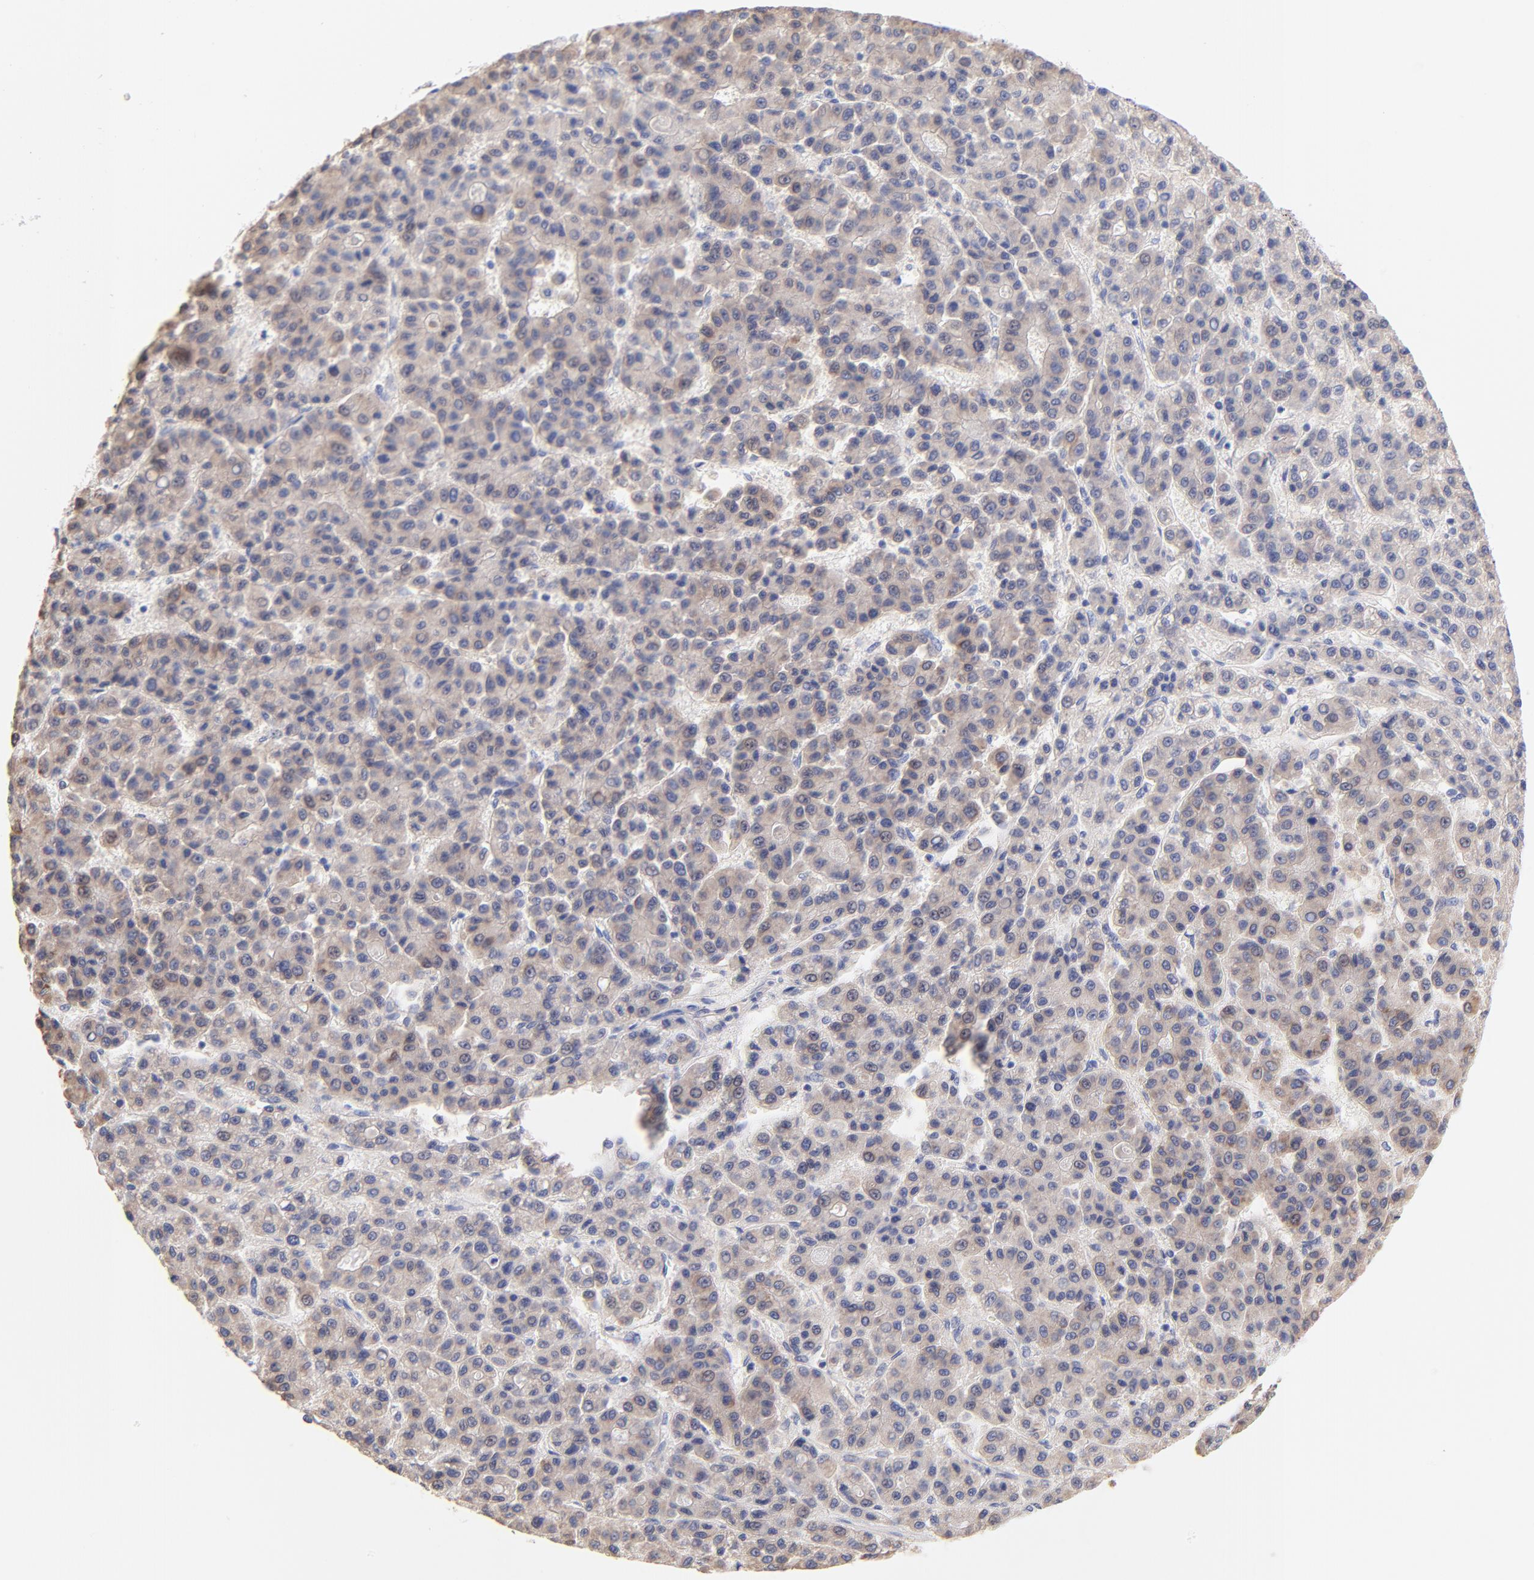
{"staining": {"intensity": "weak", "quantity": ">75%", "location": "cytoplasmic/membranous"}, "tissue": "liver cancer", "cell_type": "Tumor cells", "image_type": "cancer", "snomed": [{"axis": "morphology", "description": "Carcinoma, Hepatocellular, NOS"}, {"axis": "topography", "description": "Liver"}], "caption": "A high-resolution histopathology image shows IHC staining of hepatocellular carcinoma (liver), which exhibits weak cytoplasmic/membranous expression in about >75% of tumor cells.", "gene": "TNFRSF13C", "patient": {"sex": "male", "age": 70}}